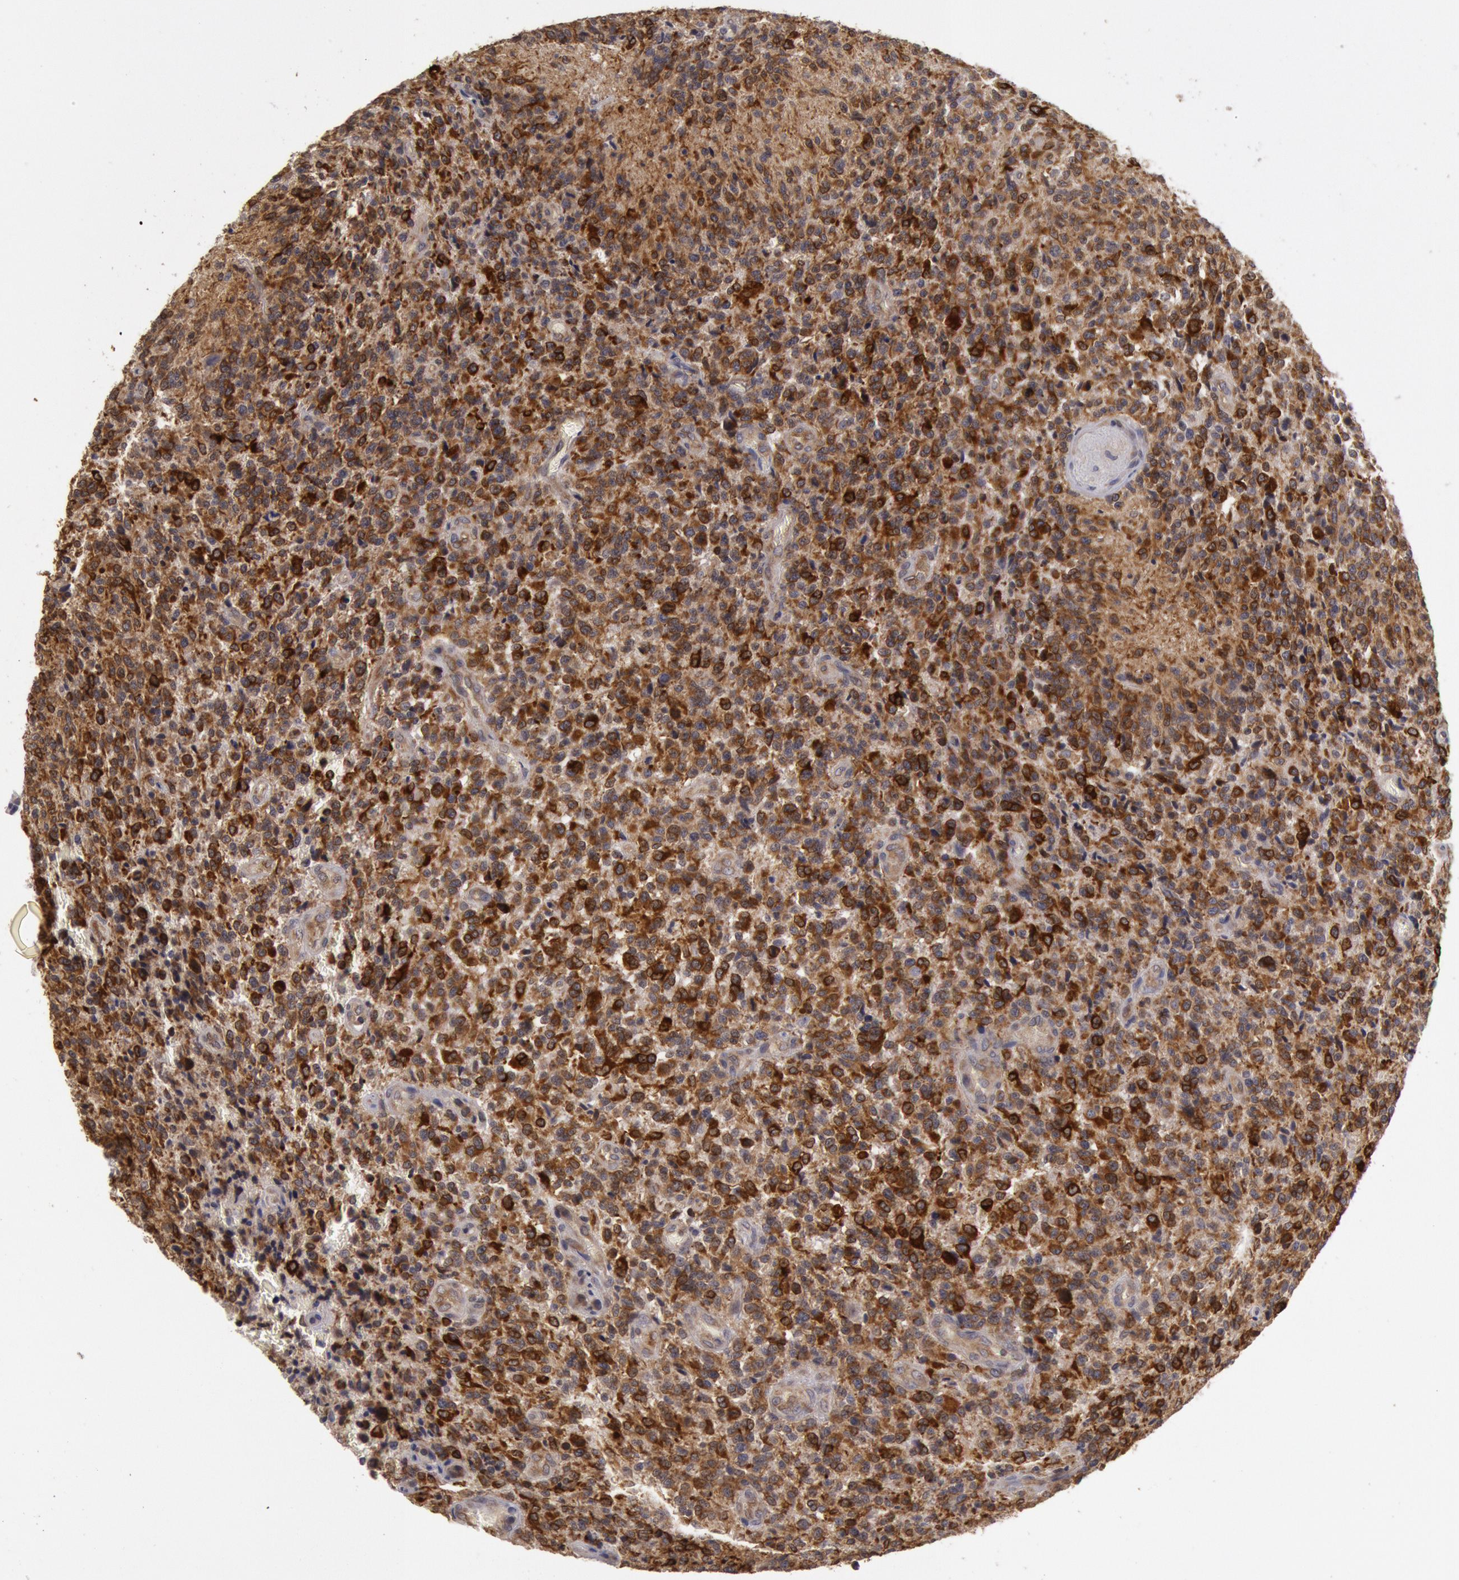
{"staining": {"intensity": "strong", "quantity": ">75%", "location": "cytoplasmic/membranous"}, "tissue": "glioma", "cell_type": "Tumor cells", "image_type": "cancer", "snomed": [{"axis": "morphology", "description": "Glioma, malignant, High grade"}, {"axis": "topography", "description": "Brain"}], "caption": "There is high levels of strong cytoplasmic/membranous staining in tumor cells of glioma, as demonstrated by immunohistochemical staining (brown color).", "gene": "TAP2", "patient": {"sex": "male", "age": 36}}